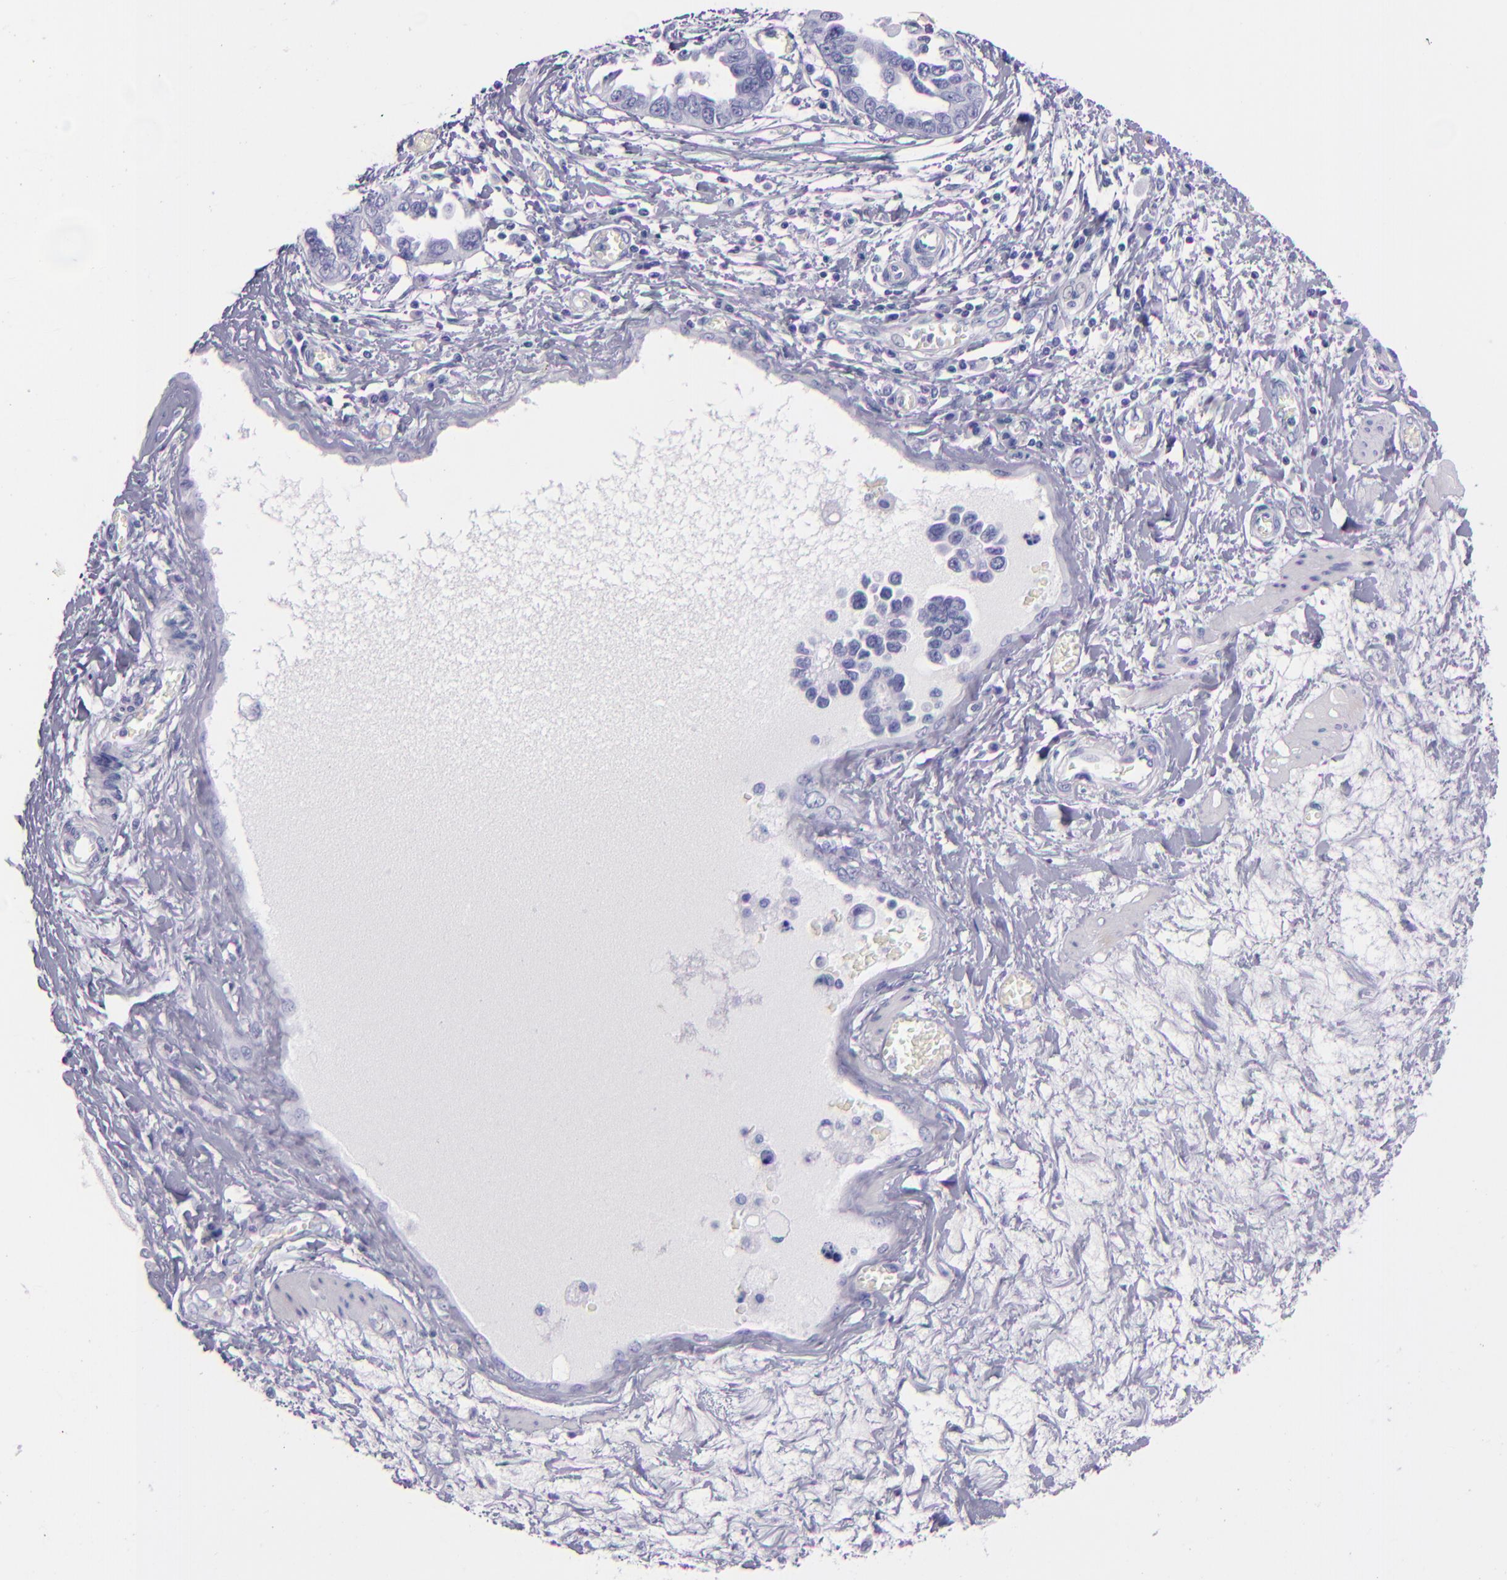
{"staining": {"intensity": "negative", "quantity": "none", "location": "none"}, "tissue": "ovarian cancer", "cell_type": "Tumor cells", "image_type": "cancer", "snomed": [{"axis": "morphology", "description": "Cystadenocarcinoma, serous, NOS"}, {"axis": "topography", "description": "Ovary"}], "caption": "IHC image of neoplastic tissue: ovarian cancer stained with DAB reveals no significant protein expression in tumor cells. The staining is performed using DAB (3,3'-diaminobenzidine) brown chromogen with nuclei counter-stained in using hematoxylin.", "gene": "SFTPA2", "patient": {"sex": "female", "age": 63}}